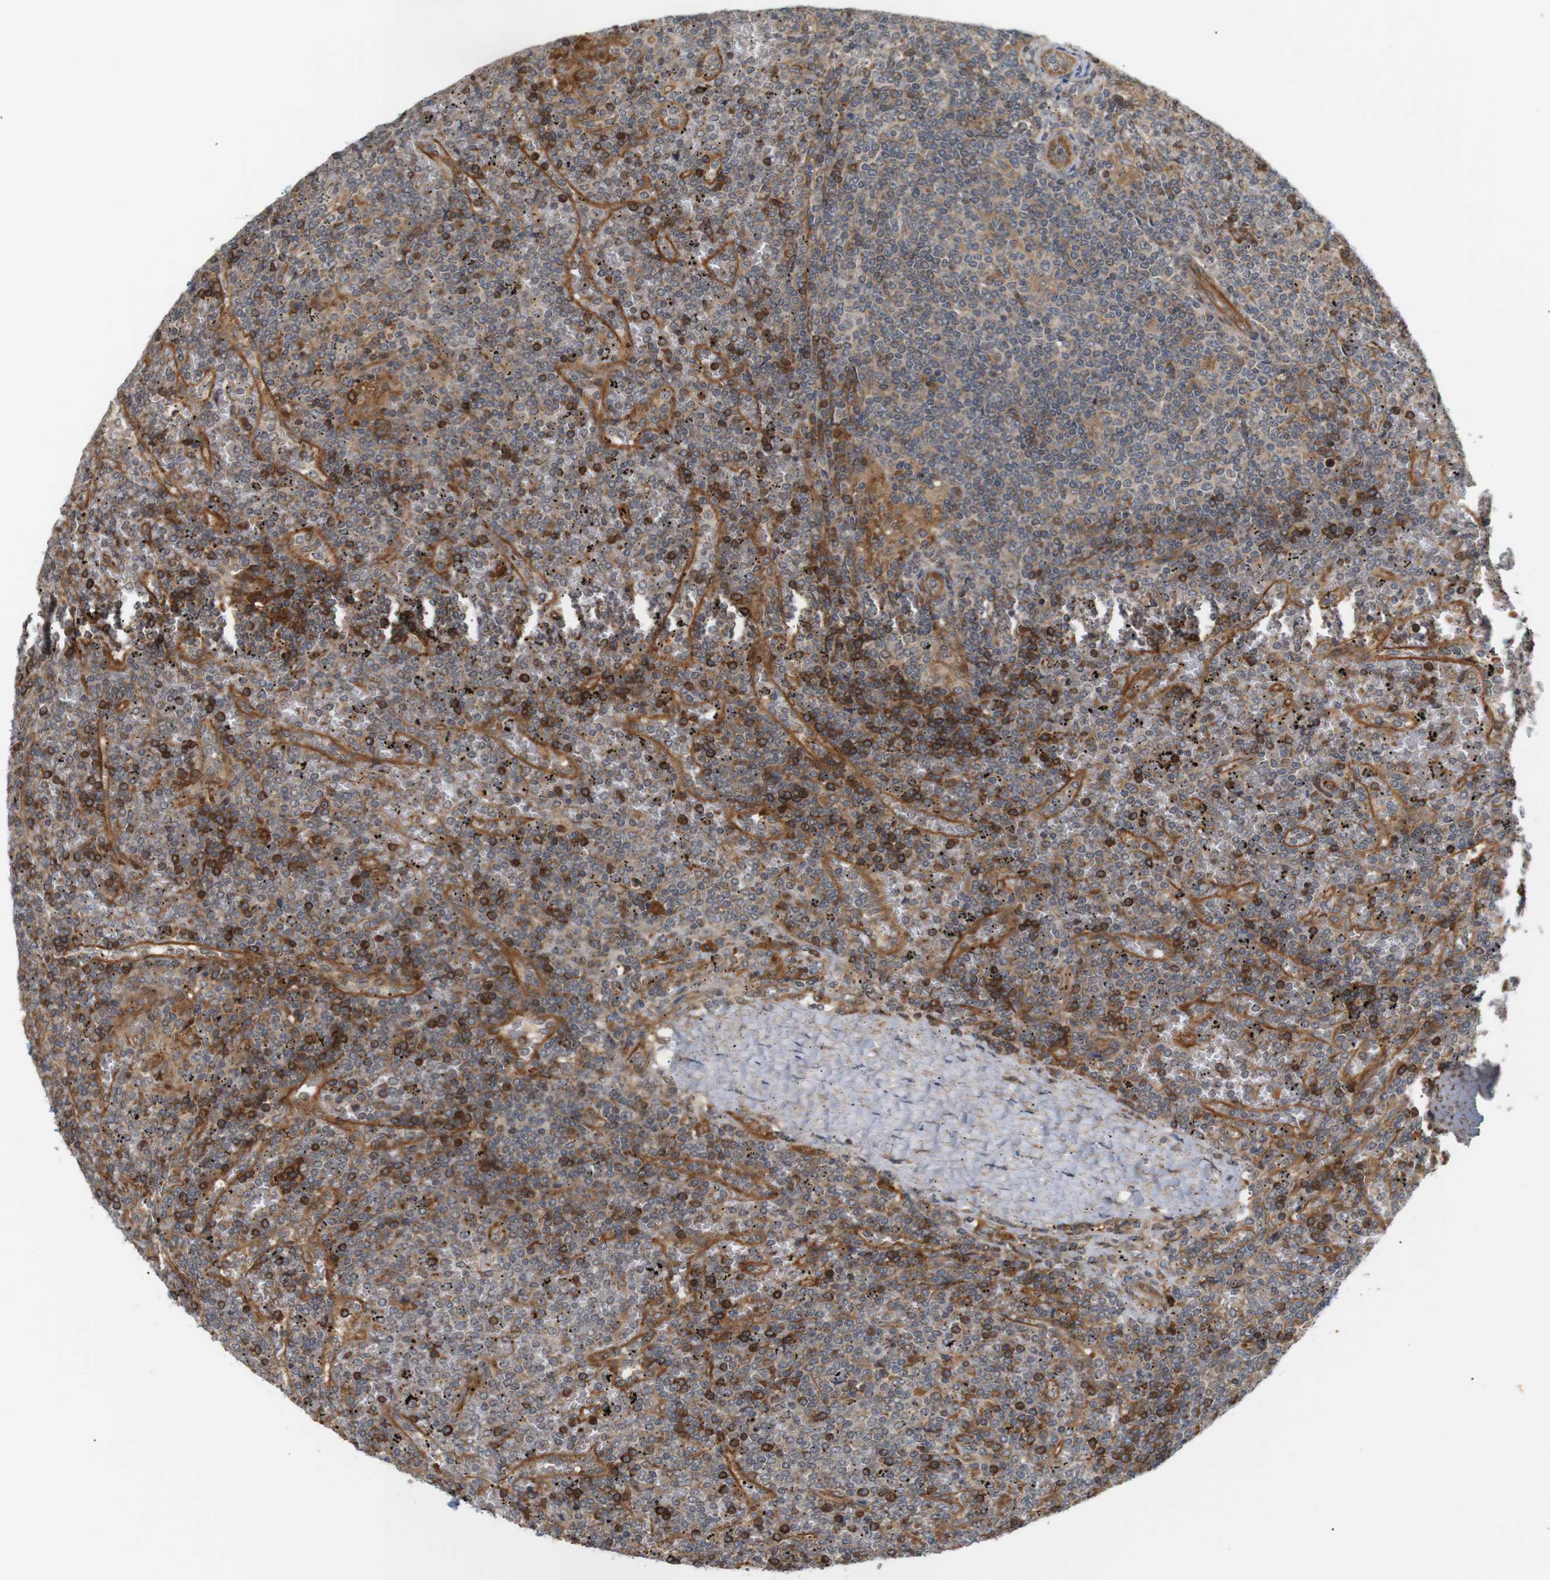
{"staining": {"intensity": "strong", "quantity": "25%-75%", "location": "cytoplasmic/membranous"}, "tissue": "lymphoma", "cell_type": "Tumor cells", "image_type": "cancer", "snomed": [{"axis": "morphology", "description": "Malignant lymphoma, non-Hodgkin's type, Low grade"}, {"axis": "topography", "description": "Spleen"}], "caption": "This is a histology image of immunohistochemistry (IHC) staining of lymphoma, which shows strong positivity in the cytoplasmic/membranous of tumor cells.", "gene": "RPTOR", "patient": {"sex": "female", "age": 19}}